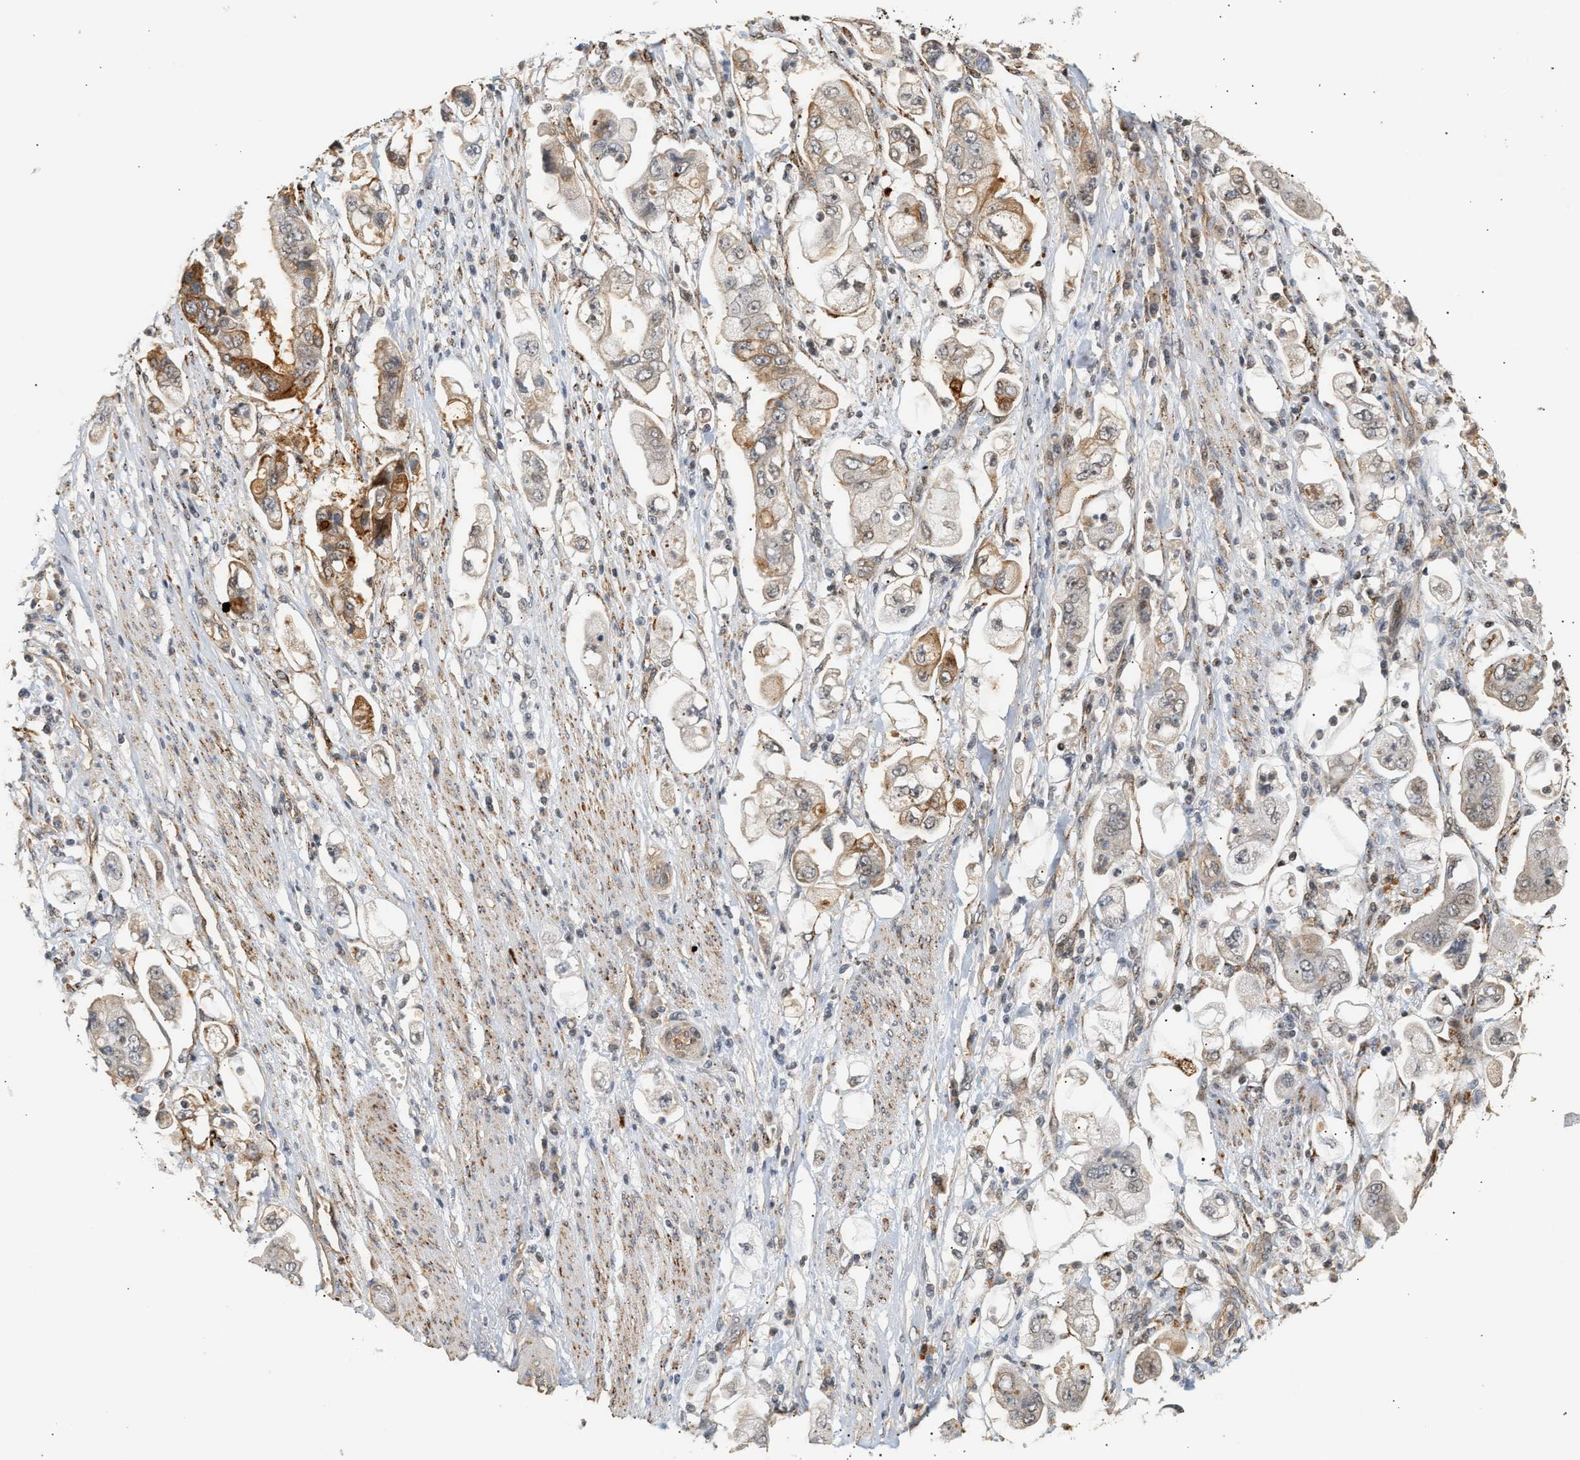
{"staining": {"intensity": "moderate", "quantity": "<25%", "location": "cytoplasmic/membranous"}, "tissue": "stomach cancer", "cell_type": "Tumor cells", "image_type": "cancer", "snomed": [{"axis": "morphology", "description": "Adenocarcinoma, NOS"}, {"axis": "topography", "description": "Stomach"}], "caption": "There is low levels of moderate cytoplasmic/membranous expression in tumor cells of stomach cancer (adenocarcinoma), as demonstrated by immunohistochemical staining (brown color).", "gene": "PLXND1", "patient": {"sex": "male", "age": 62}}